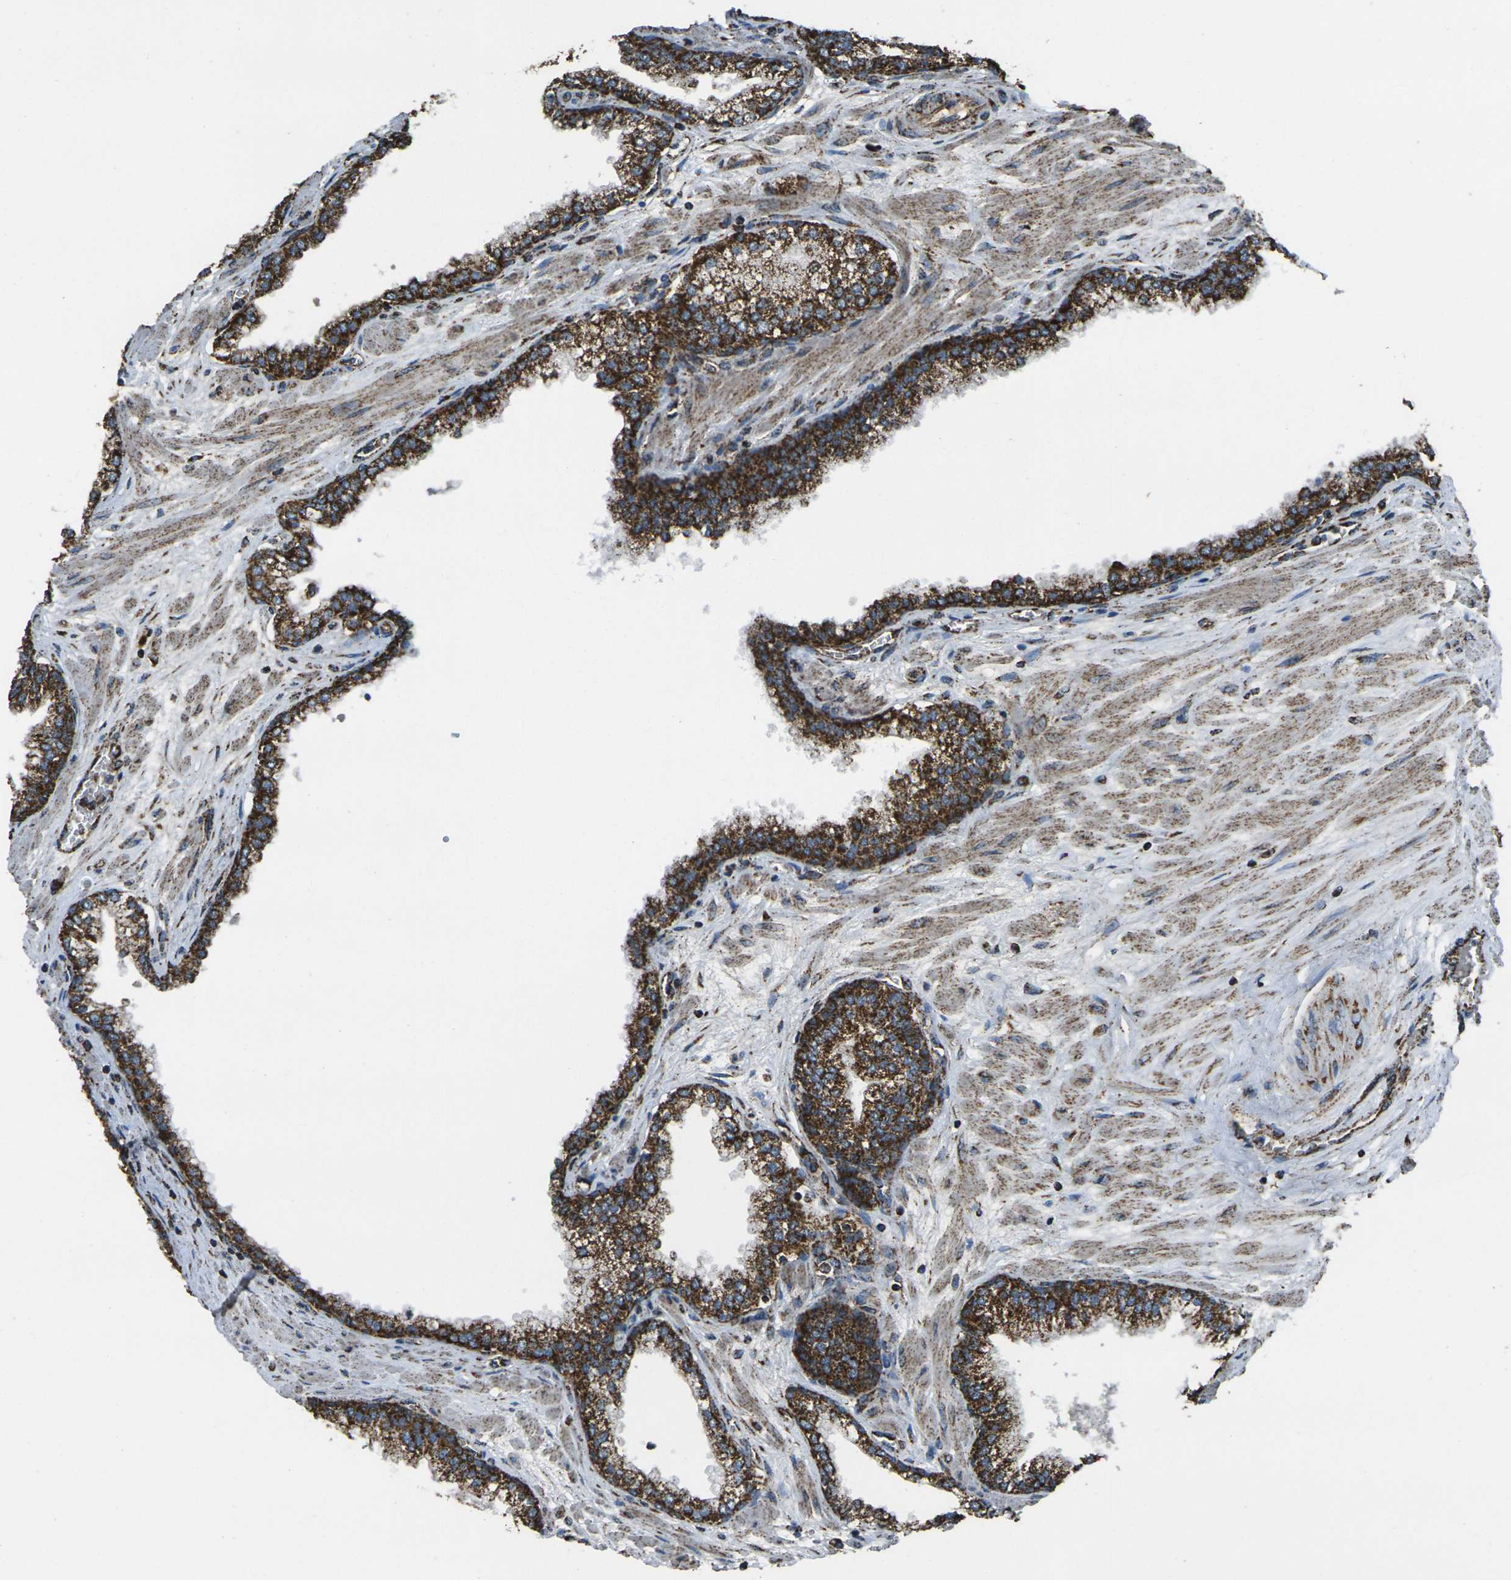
{"staining": {"intensity": "strong", "quantity": ">75%", "location": "cytoplasmic/membranous"}, "tissue": "prostate", "cell_type": "Glandular cells", "image_type": "normal", "snomed": [{"axis": "morphology", "description": "Normal tissue, NOS"}, {"axis": "morphology", "description": "Urothelial carcinoma, Low grade"}, {"axis": "topography", "description": "Urinary bladder"}, {"axis": "topography", "description": "Prostate"}], "caption": "Immunohistochemistry image of unremarkable human prostate stained for a protein (brown), which shows high levels of strong cytoplasmic/membranous expression in approximately >75% of glandular cells.", "gene": "KLHL5", "patient": {"sex": "male", "age": 60}}